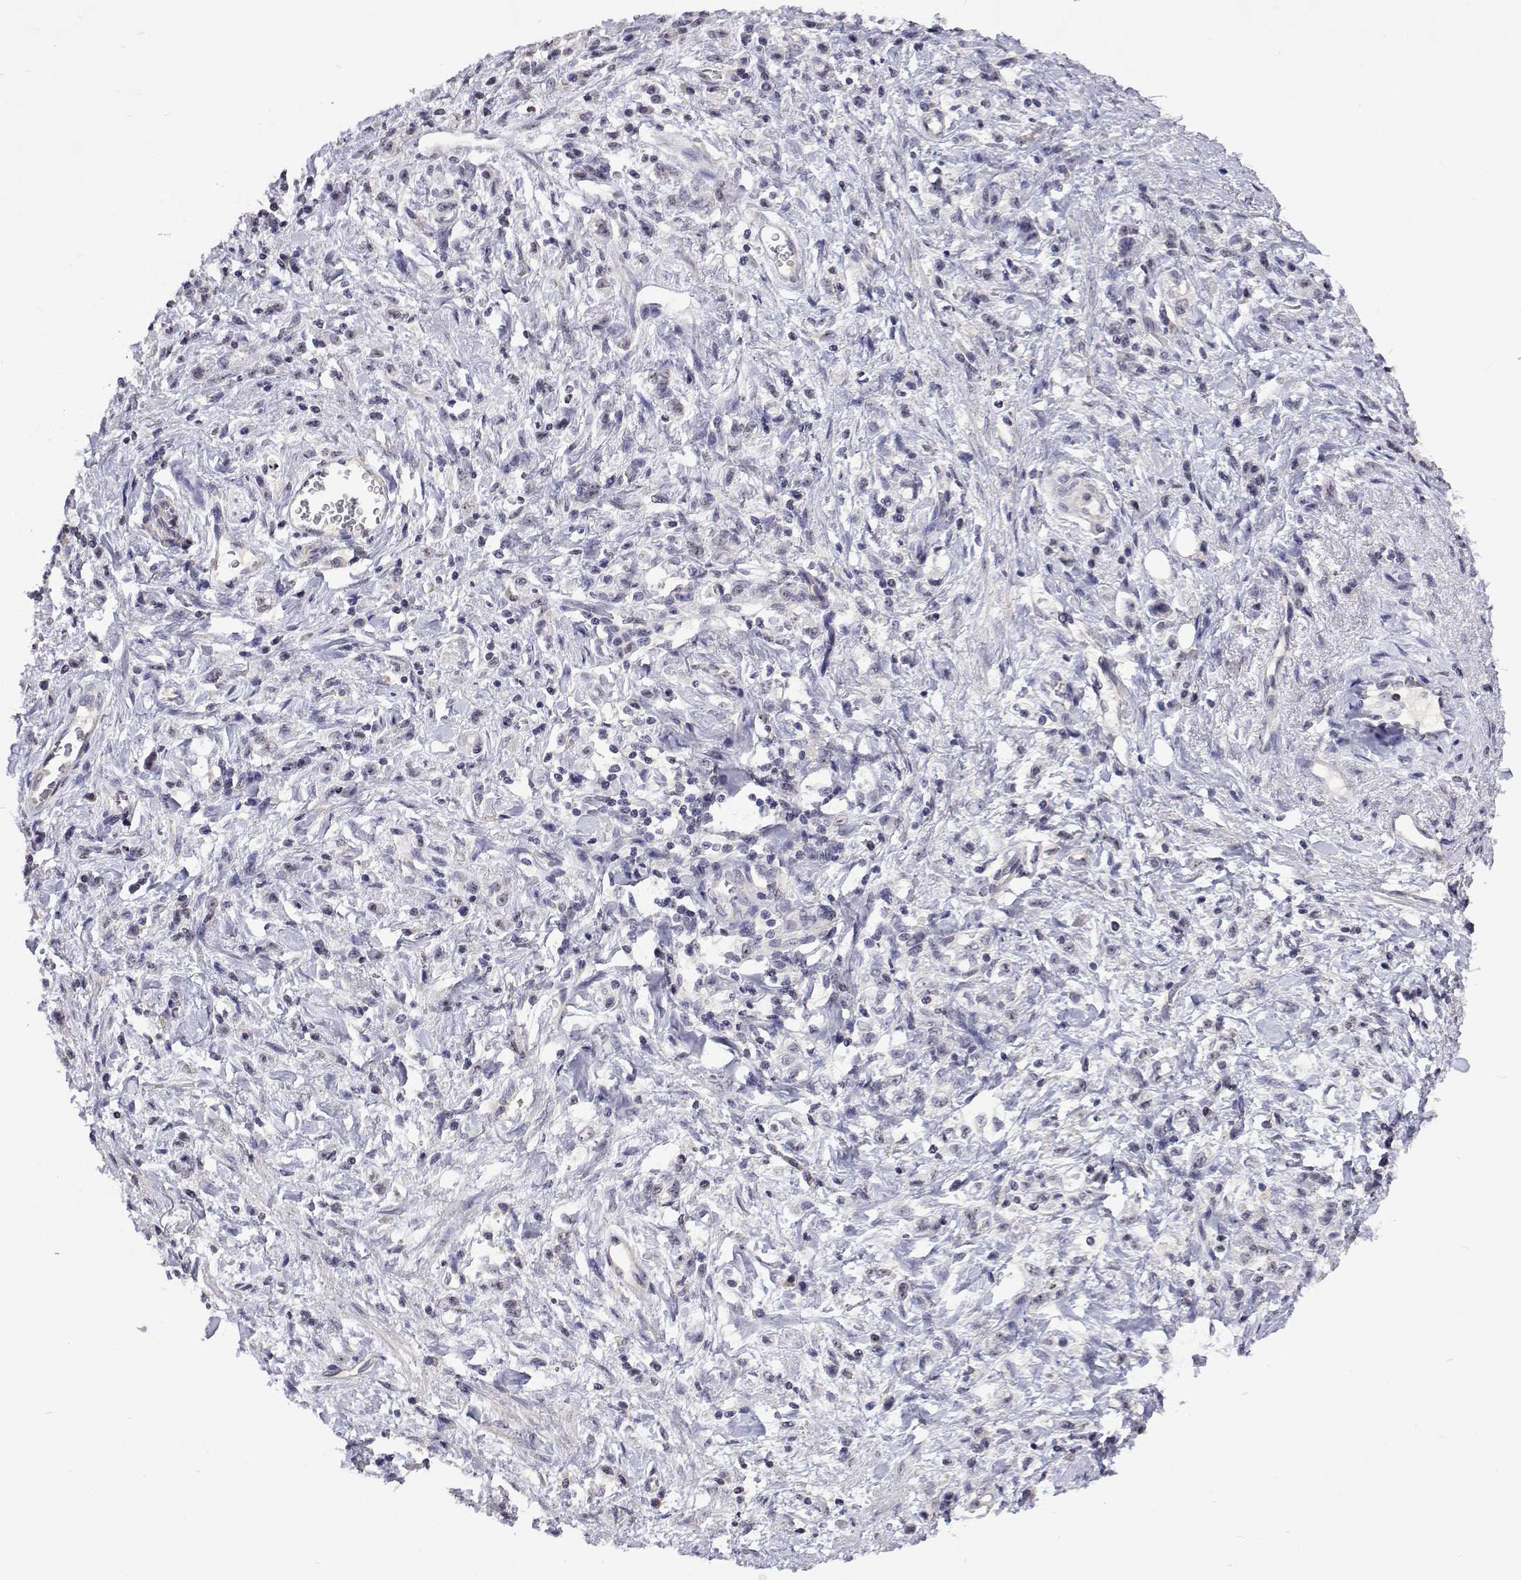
{"staining": {"intensity": "negative", "quantity": "none", "location": "none"}, "tissue": "stomach cancer", "cell_type": "Tumor cells", "image_type": "cancer", "snomed": [{"axis": "morphology", "description": "Adenocarcinoma, NOS"}, {"axis": "topography", "description": "Stomach"}], "caption": "This is an immunohistochemistry micrograph of human adenocarcinoma (stomach). There is no expression in tumor cells.", "gene": "NHP2", "patient": {"sex": "male", "age": 77}}